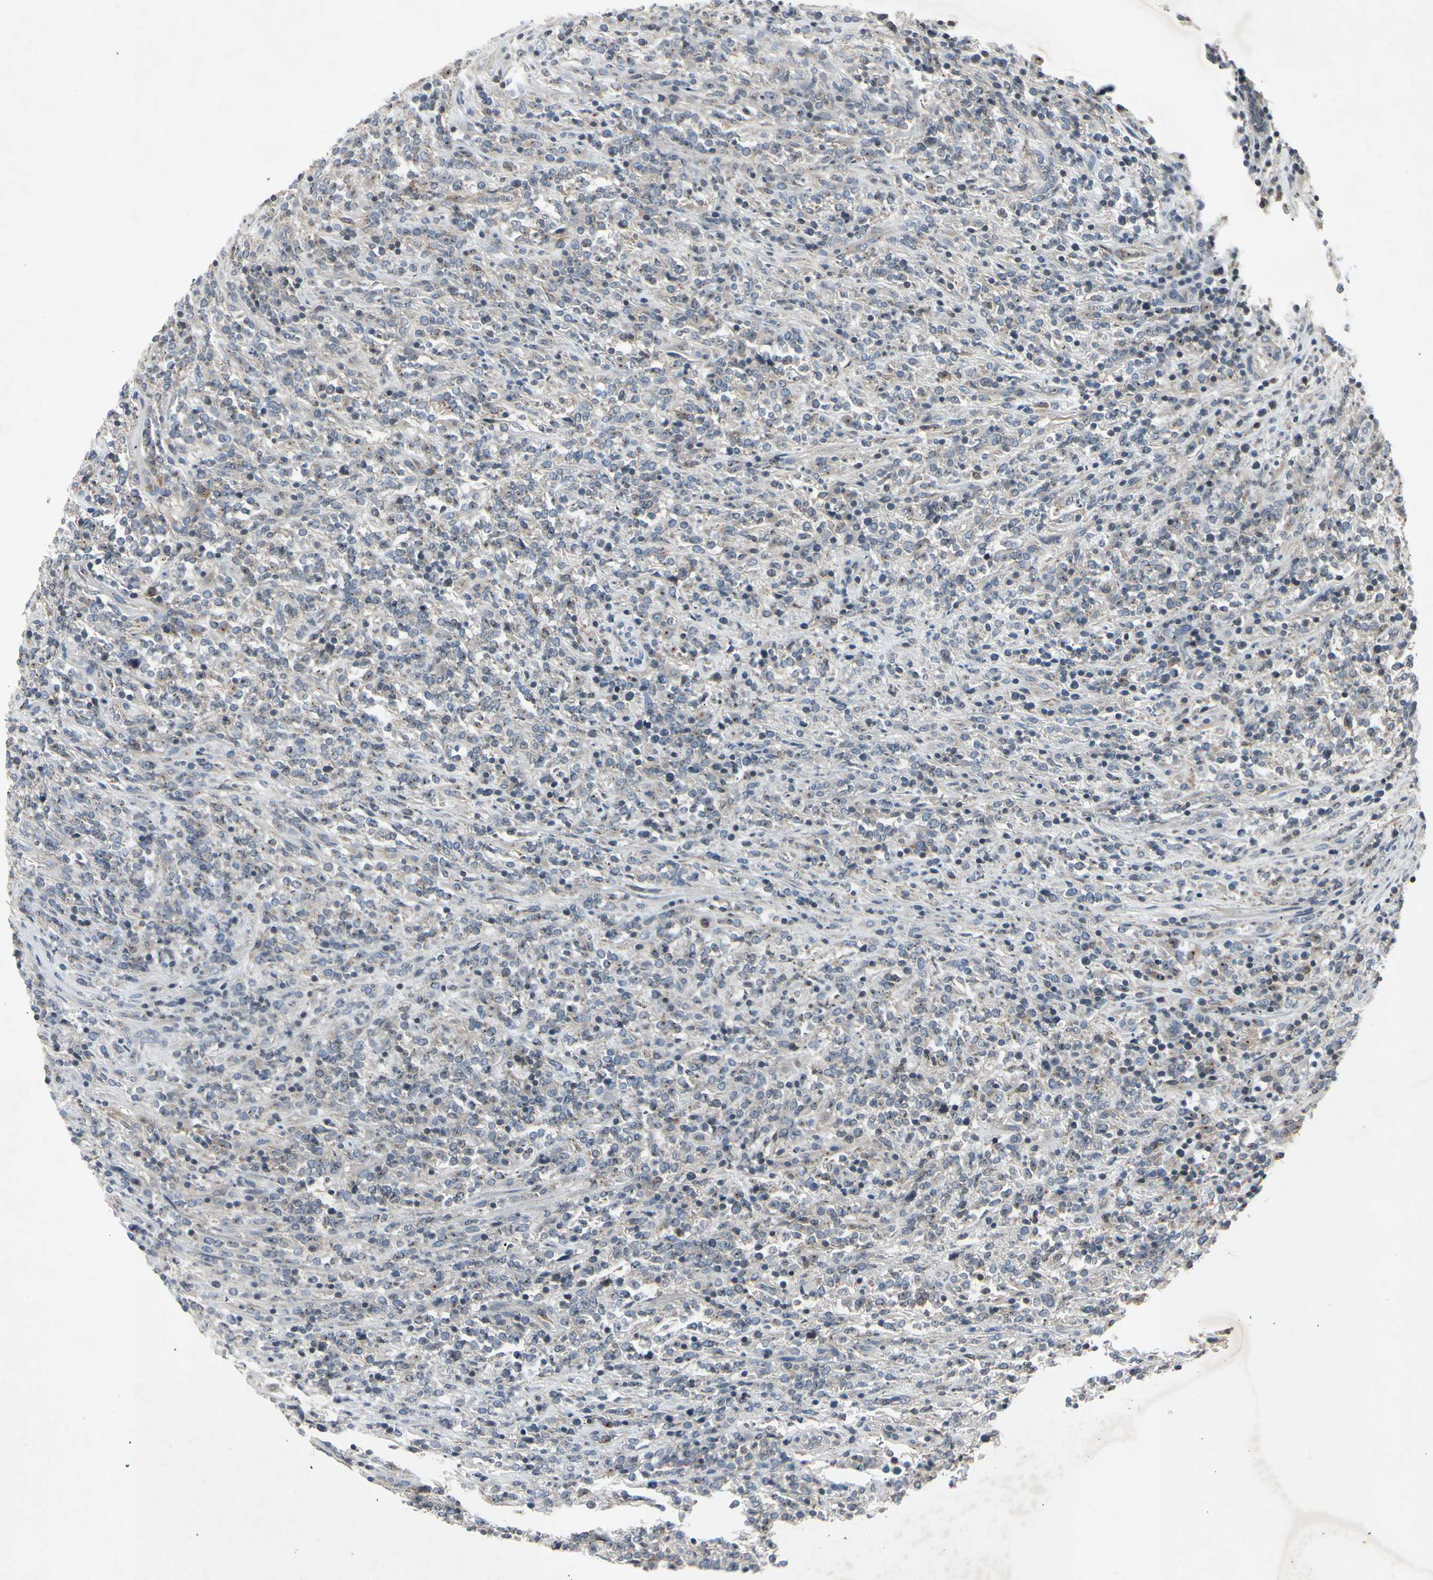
{"staining": {"intensity": "negative", "quantity": "none", "location": "none"}, "tissue": "lymphoma", "cell_type": "Tumor cells", "image_type": "cancer", "snomed": [{"axis": "morphology", "description": "Malignant lymphoma, non-Hodgkin's type, High grade"}, {"axis": "topography", "description": "Soft tissue"}], "caption": "Immunohistochemistry (IHC) photomicrograph of neoplastic tissue: human high-grade malignant lymphoma, non-Hodgkin's type stained with DAB shows no significant protein staining in tumor cells. (Brightfield microscopy of DAB immunohistochemistry (IHC) at high magnification).", "gene": "TEK", "patient": {"sex": "male", "age": 18}}